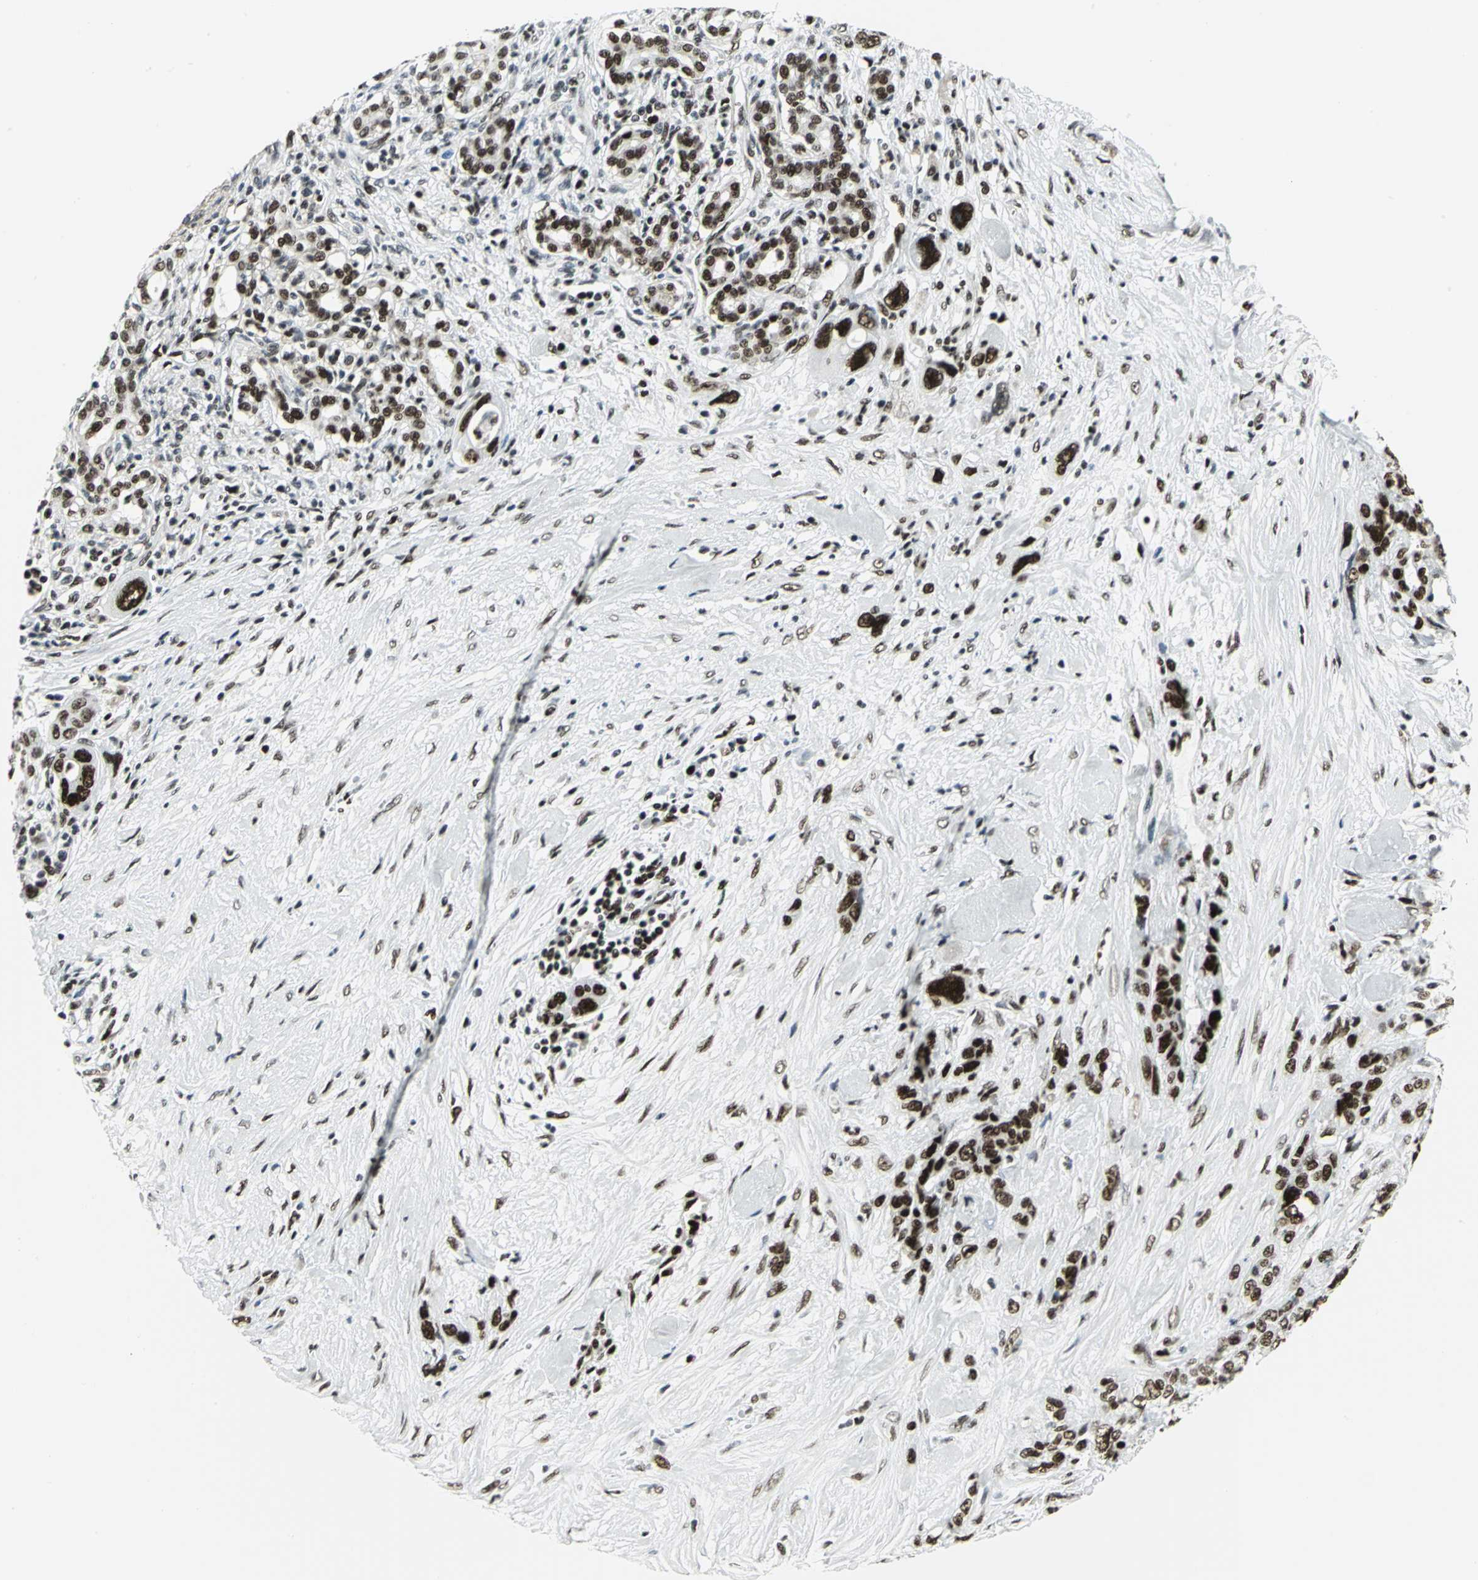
{"staining": {"intensity": "strong", "quantity": ">75%", "location": "nuclear"}, "tissue": "pancreatic cancer", "cell_type": "Tumor cells", "image_type": "cancer", "snomed": [{"axis": "morphology", "description": "Adenocarcinoma, NOS"}, {"axis": "topography", "description": "Pancreas"}], "caption": "An immunohistochemistry micrograph of tumor tissue is shown. Protein staining in brown labels strong nuclear positivity in pancreatic cancer (adenocarcinoma) within tumor cells. The staining was performed using DAB (3,3'-diaminobenzidine), with brown indicating positive protein expression. Nuclei are stained blue with hematoxylin.", "gene": "SMARCA4", "patient": {"sex": "male", "age": 46}}